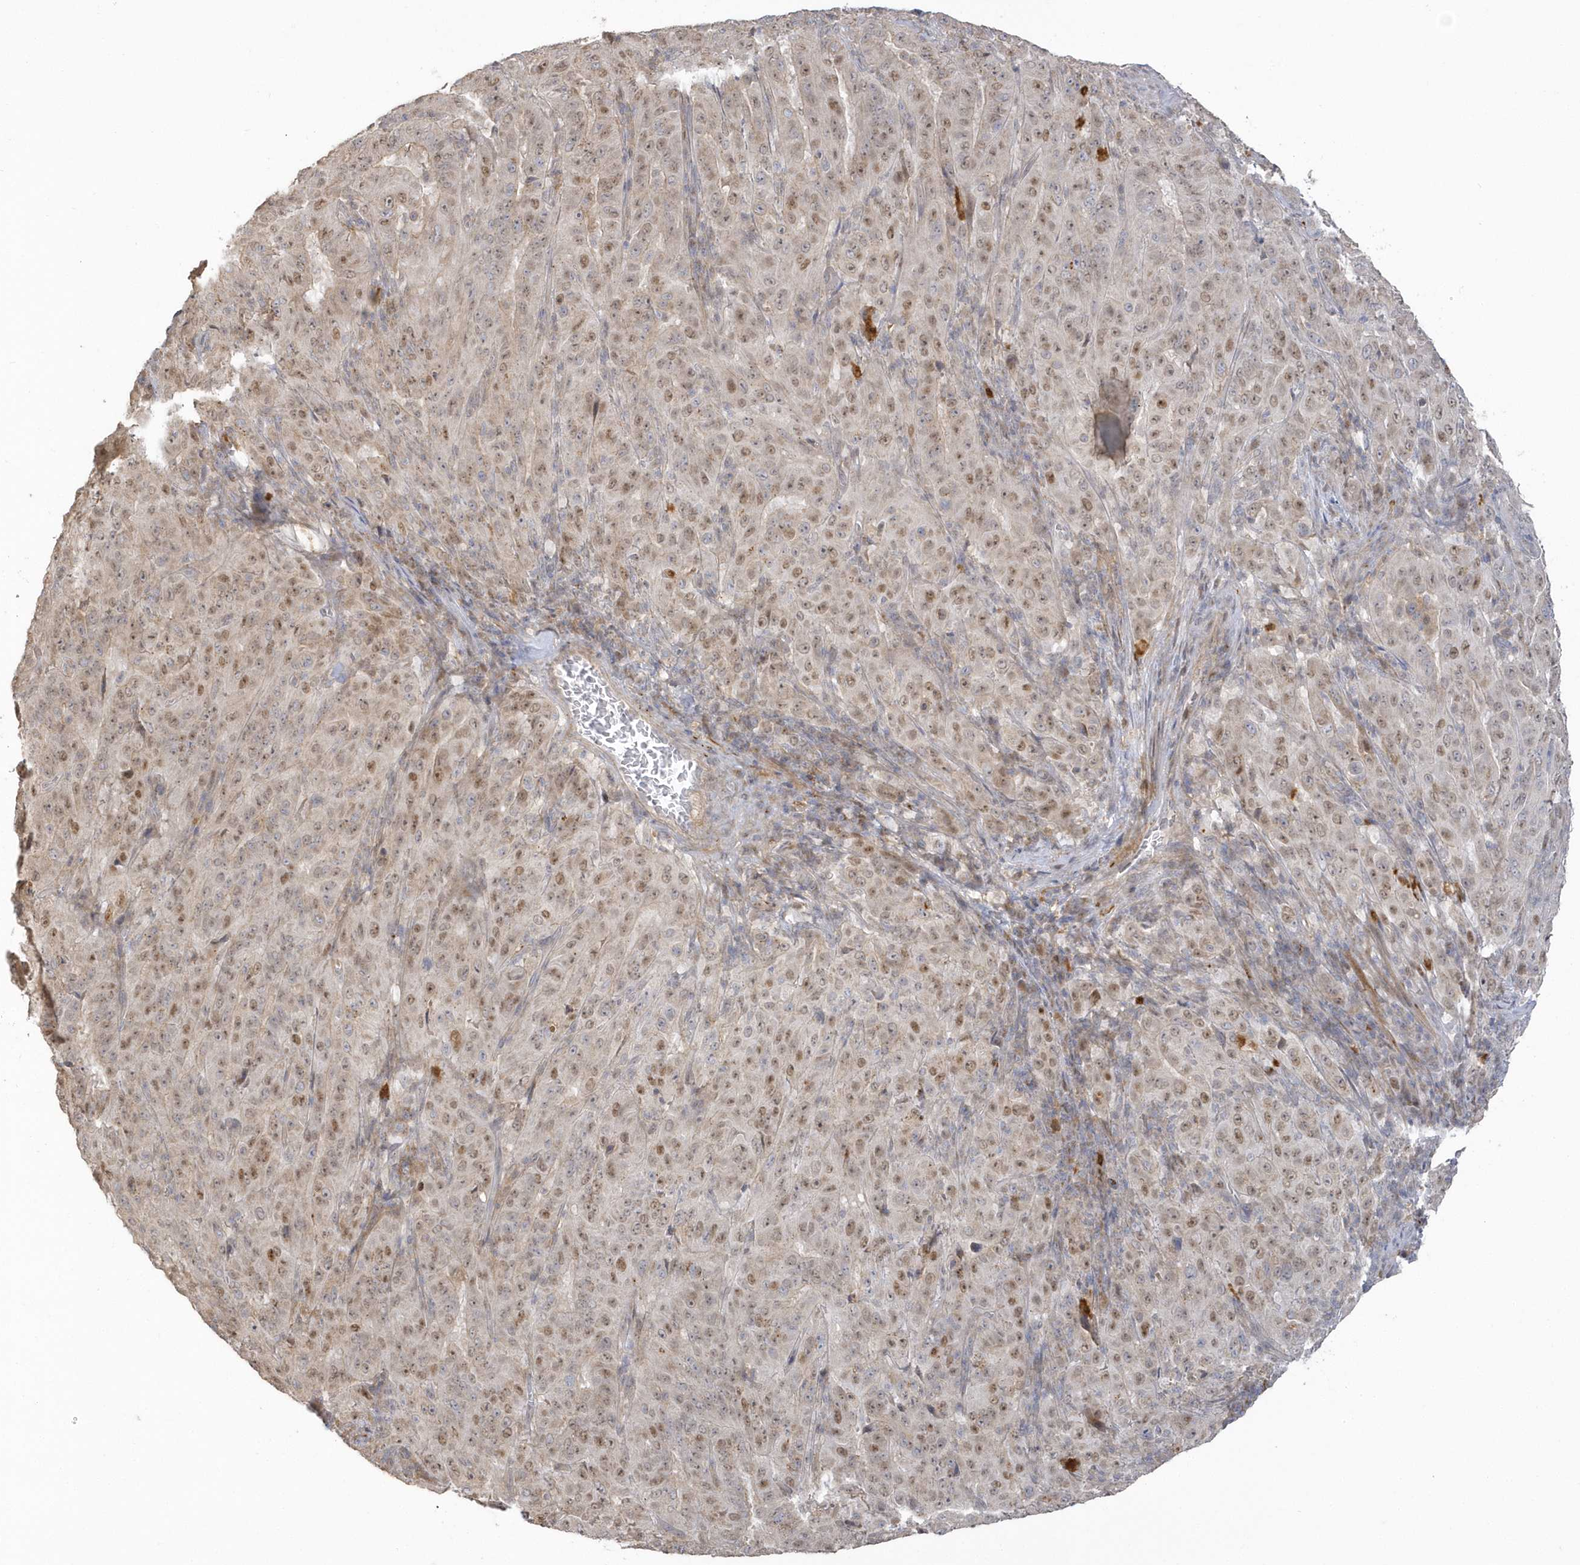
{"staining": {"intensity": "moderate", "quantity": ">75%", "location": "cytoplasmic/membranous,nuclear"}, "tissue": "pancreatic cancer", "cell_type": "Tumor cells", "image_type": "cancer", "snomed": [{"axis": "morphology", "description": "Adenocarcinoma, NOS"}, {"axis": "topography", "description": "Pancreas"}], "caption": "DAB immunohistochemical staining of human adenocarcinoma (pancreatic) exhibits moderate cytoplasmic/membranous and nuclear protein expression in approximately >75% of tumor cells.", "gene": "NAF1", "patient": {"sex": "male", "age": 63}}